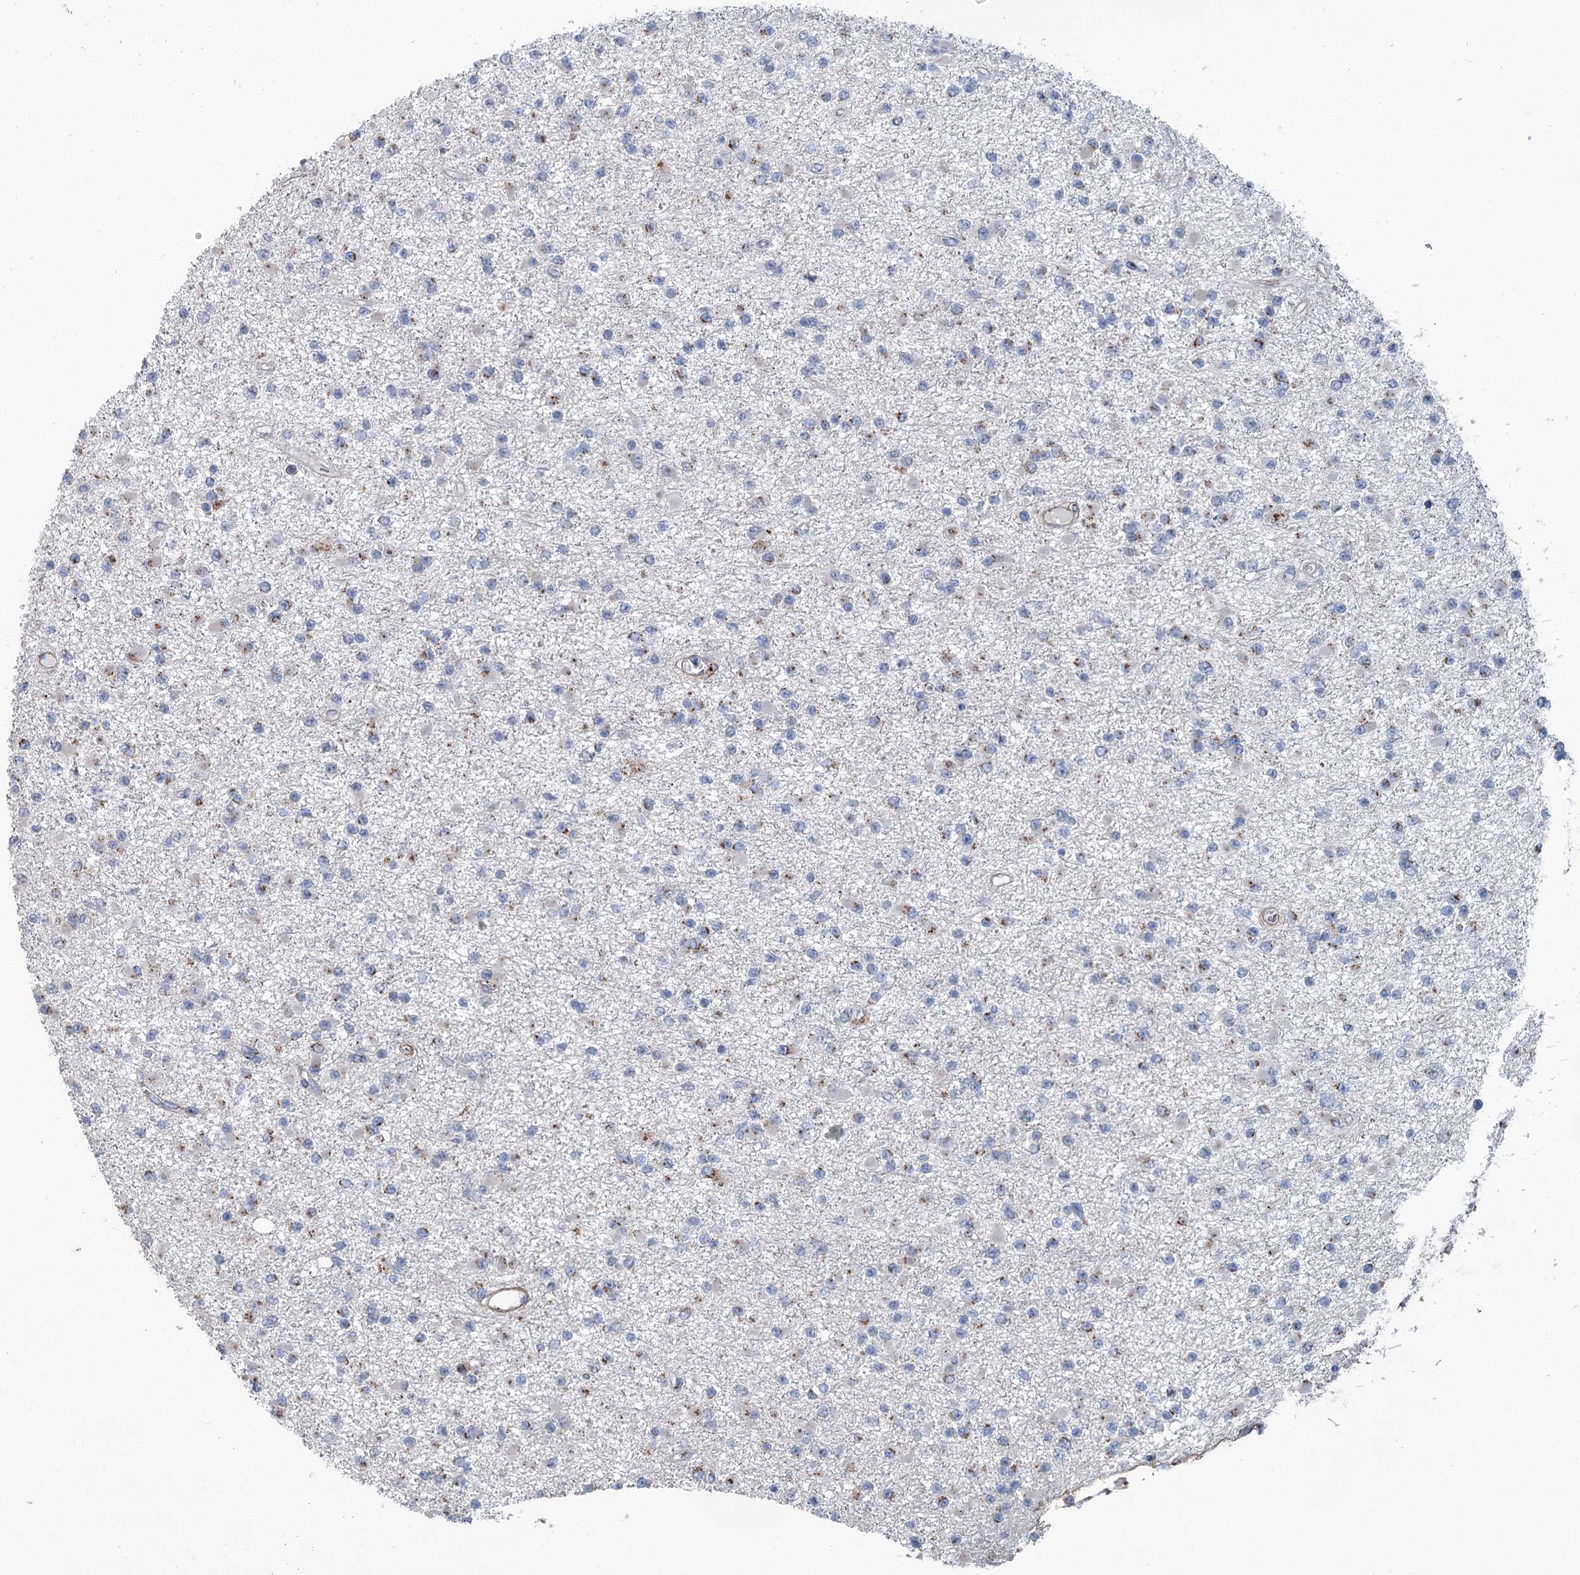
{"staining": {"intensity": "weak", "quantity": "<25%", "location": "cytoplasmic/membranous"}, "tissue": "glioma", "cell_type": "Tumor cells", "image_type": "cancer", "snomed": [{"axis": "morphology", "description": "Glioma, malignant, Low grade"}, {"axis": "topography", "description": "Brain"}], "caption": "Immunohistochemistry (IHC) of human malignant glioma (low-grade) displays no staining in tumor cells.", "gene": "ITIH5", "patient": {"sex": "female", "age": 22}}